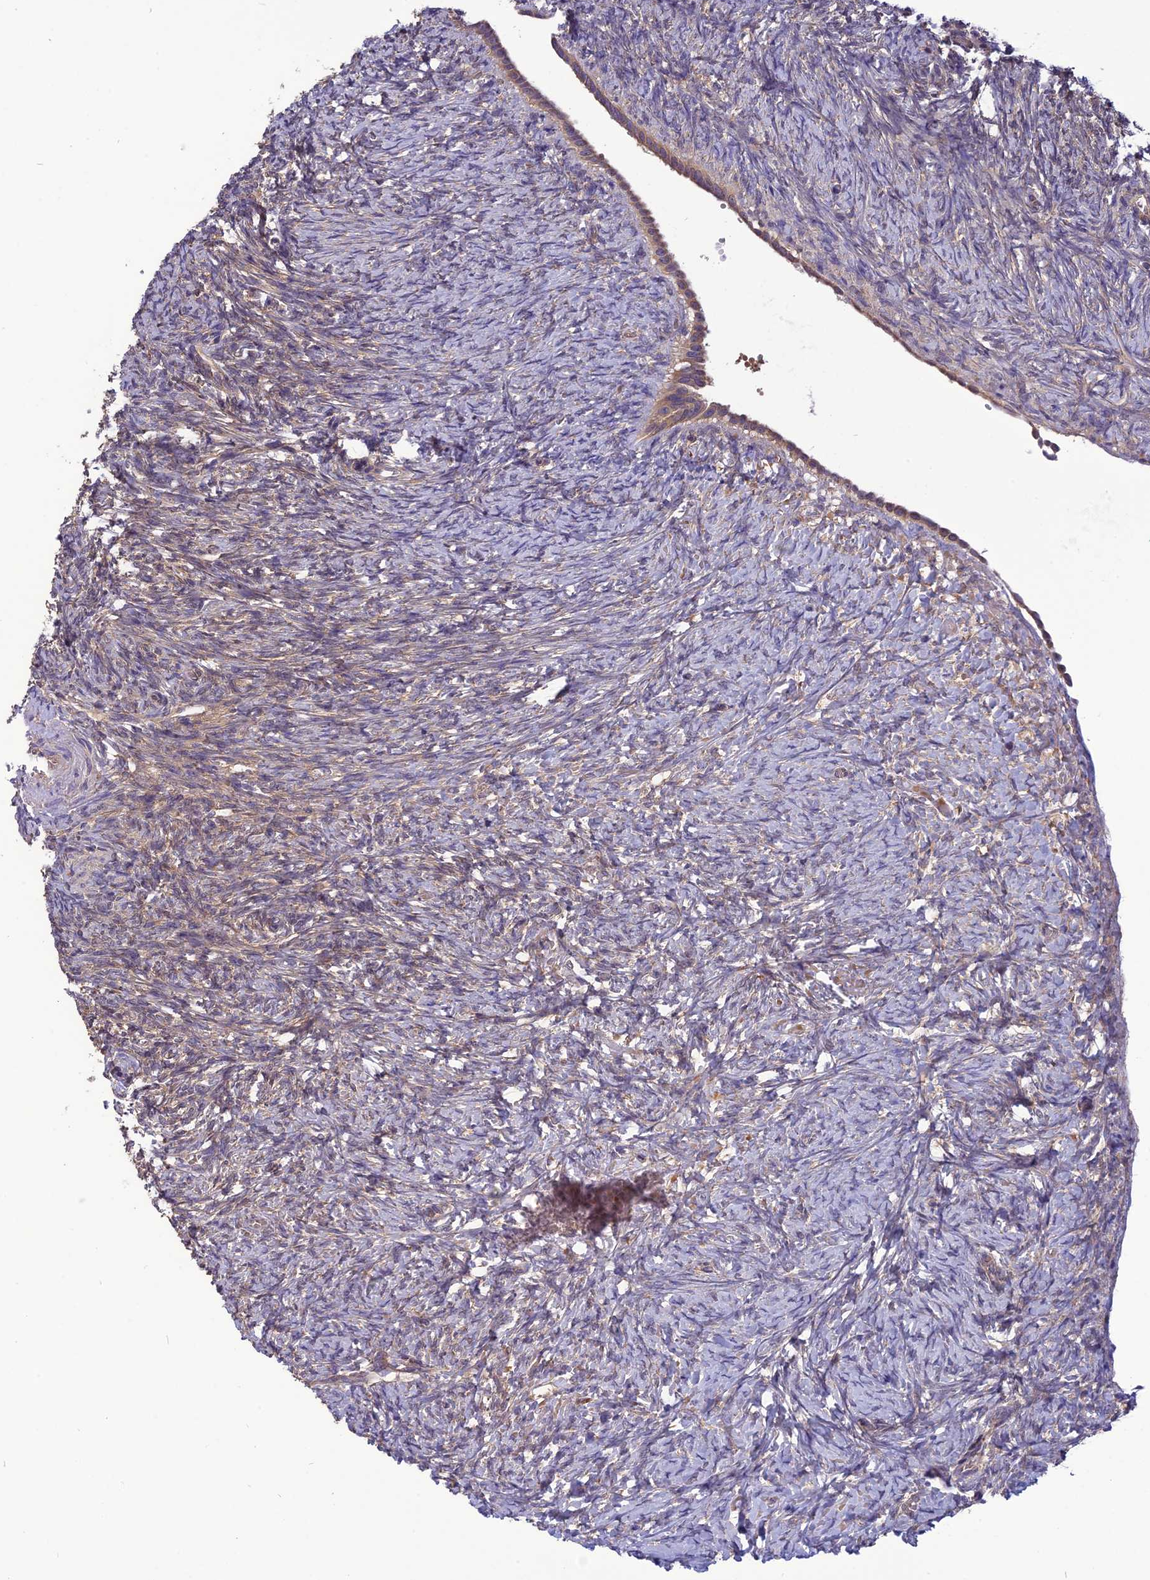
{"staining": {"intensity": "weak", "quantity": "<25%", "location": "cytoplasmic/membranous"}, "tissue": "ovary", "cell_type": "Ovarian stroma cells", "image_type": "normal", "snomed": [{"axis": "morphology", "description": "Normal tissue, NOS"}, {"axis": "topography", "description": "Ovary"}], "caption": "DAB (3,3'-diaminobenzidine) immunohistochemical staining of unremarkable human ovary shows no significant expression in ovarian stroma cells. The staining was performed using DAB (3,3'-diaminobenzidine) to visualize the protein expression in brown, while the nuclei were stained in blue with hematoxylin (Magnification: 20x).", "gene": "PSMF1", "patient": {"sex": "female", "age": 41}}